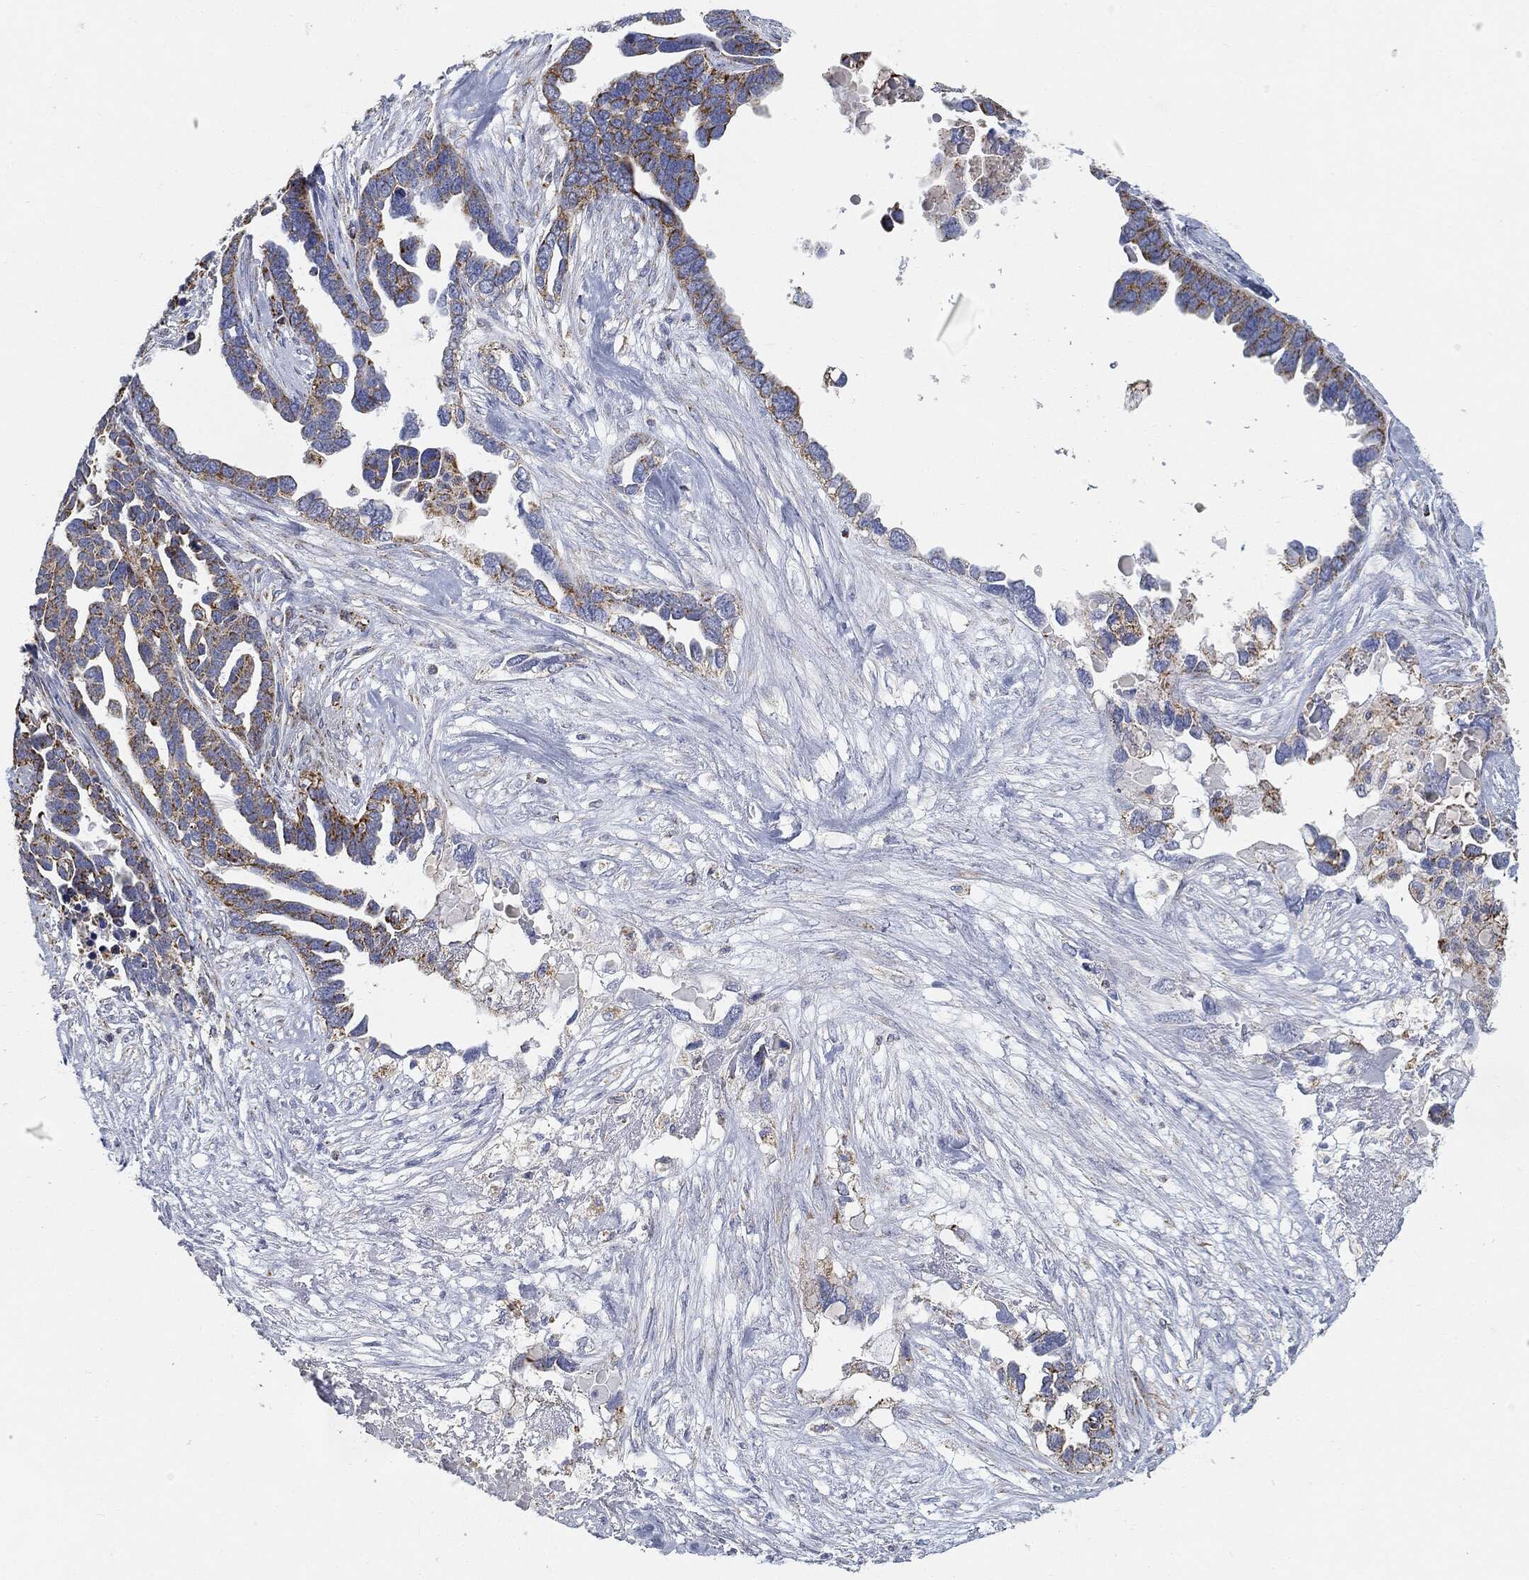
{"staining": {"intensity": "moderate", "quantity": ">75%", "location": "cytoplasmic/membranous"}, "tissue": "ovarian cancer", "cell_type": "Tumor cells", "image_type": "cancer", "snomed": [{"axis": "morphology", "description": "Cystadenocarcinoma, serous, NOS"}, {"axis": "topography", "description": "Ovary"}], "caption": "High-magnification brightfield microscopy of ovarian cancer stained with DAB (3,3'-diaminobenzidine) (brown) and counterstained with hematoxylin (blue). tumor cells exhibit moderate cytoplasmic/membranous expression is appreciated in approximately>75% of cells. (Stains: DAB in brown, nuclei in blue, Microscopy: brightfield microscopy at high magnification).", "gene": "CAPN15", "patient": {"sex": "female", "age": 54}}